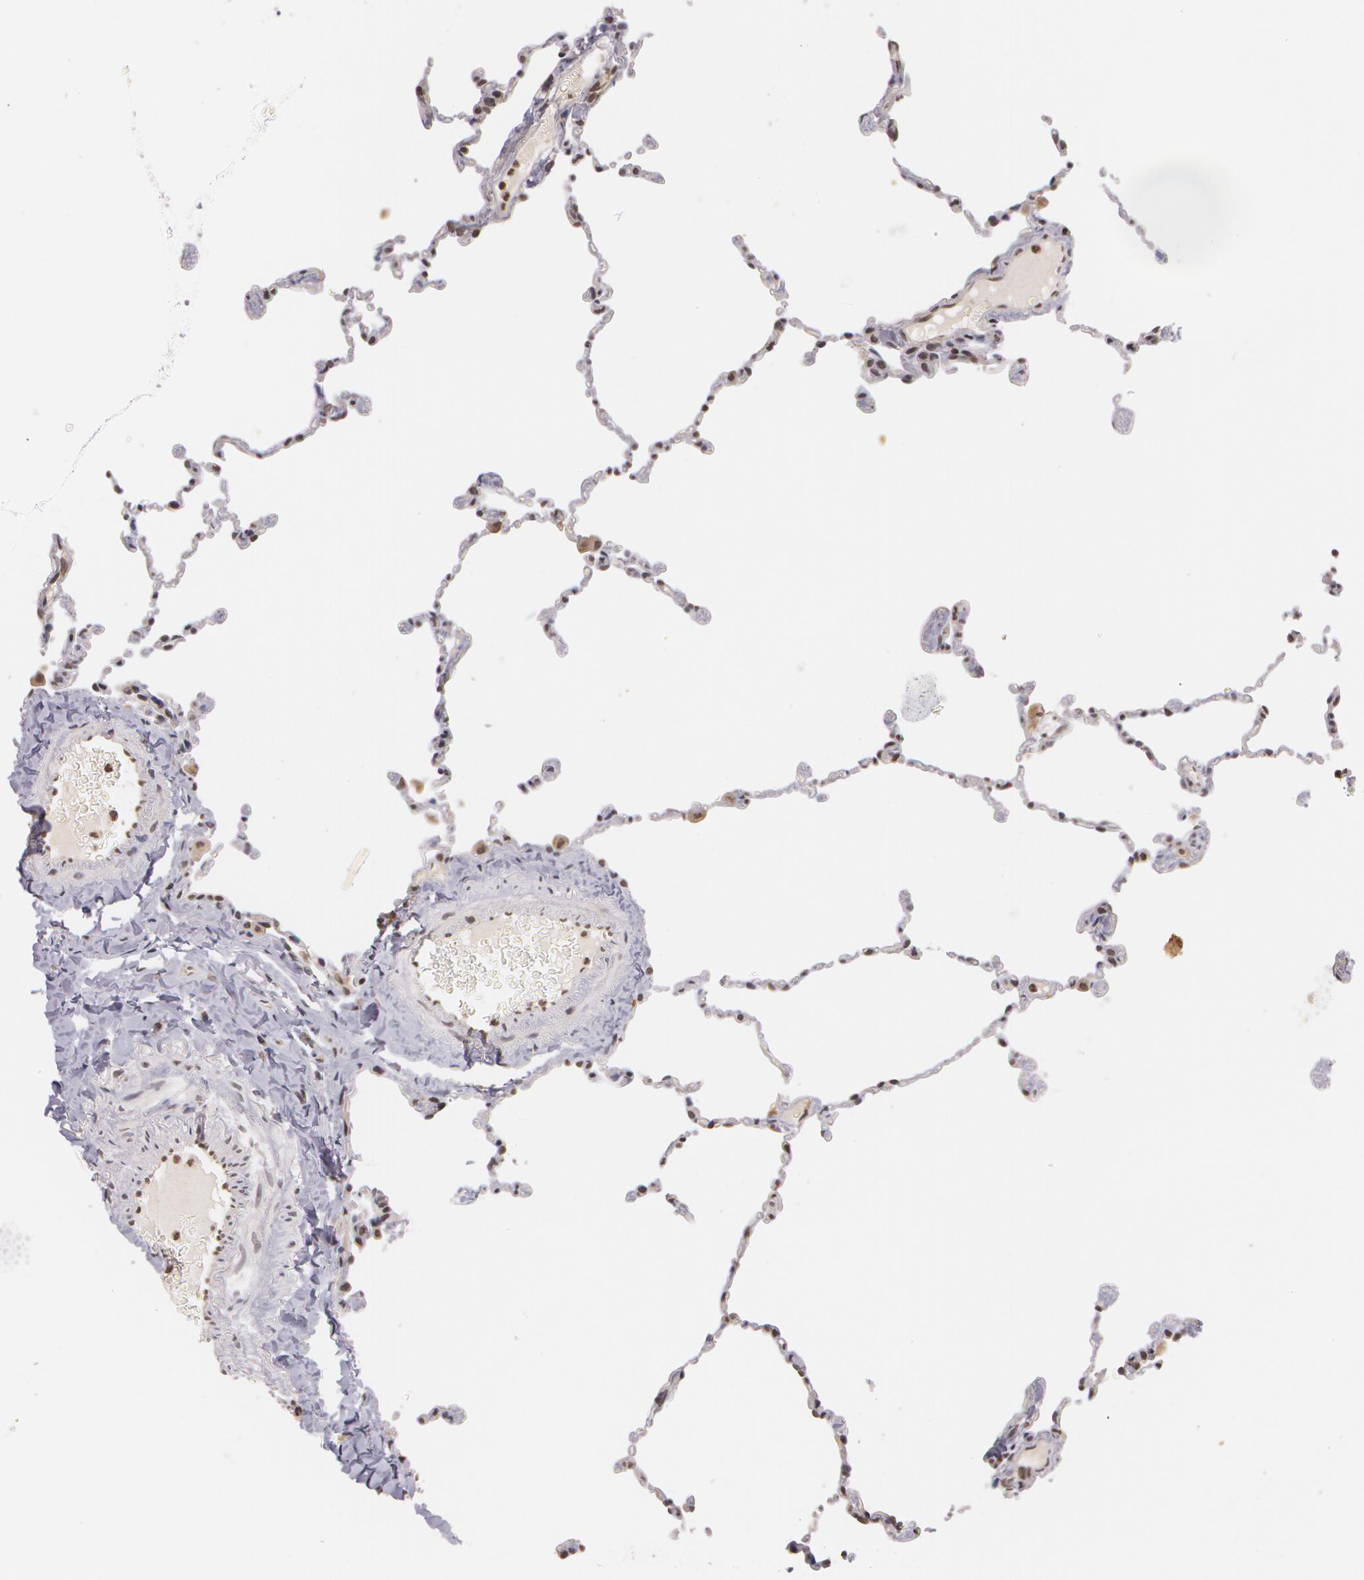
{"staining": {"intensity": "weak", "quantity": "25%-75%", "location": "nuclear"}, "tissue": "lung", "cell_type": "Alveolar cells", "image_type": "normal", "snomed": [{"axis": "morphology", "description": "Normal tissue, NOS"}, {"axis": "topography", "description": "Lung"}], "caption": "High-magnification brightfield microscopy of unremarkable lung stained with DAB (brown) and counterstained with hematoxylin (blue). alveolar cells exhibit weak nuclear expression is seen in about25%-75% of cells. (Brightfield microscopy of DAB IHC at high magnification).", "gene": "VAV3", "patient": {"sex": "female", "age": 61}}